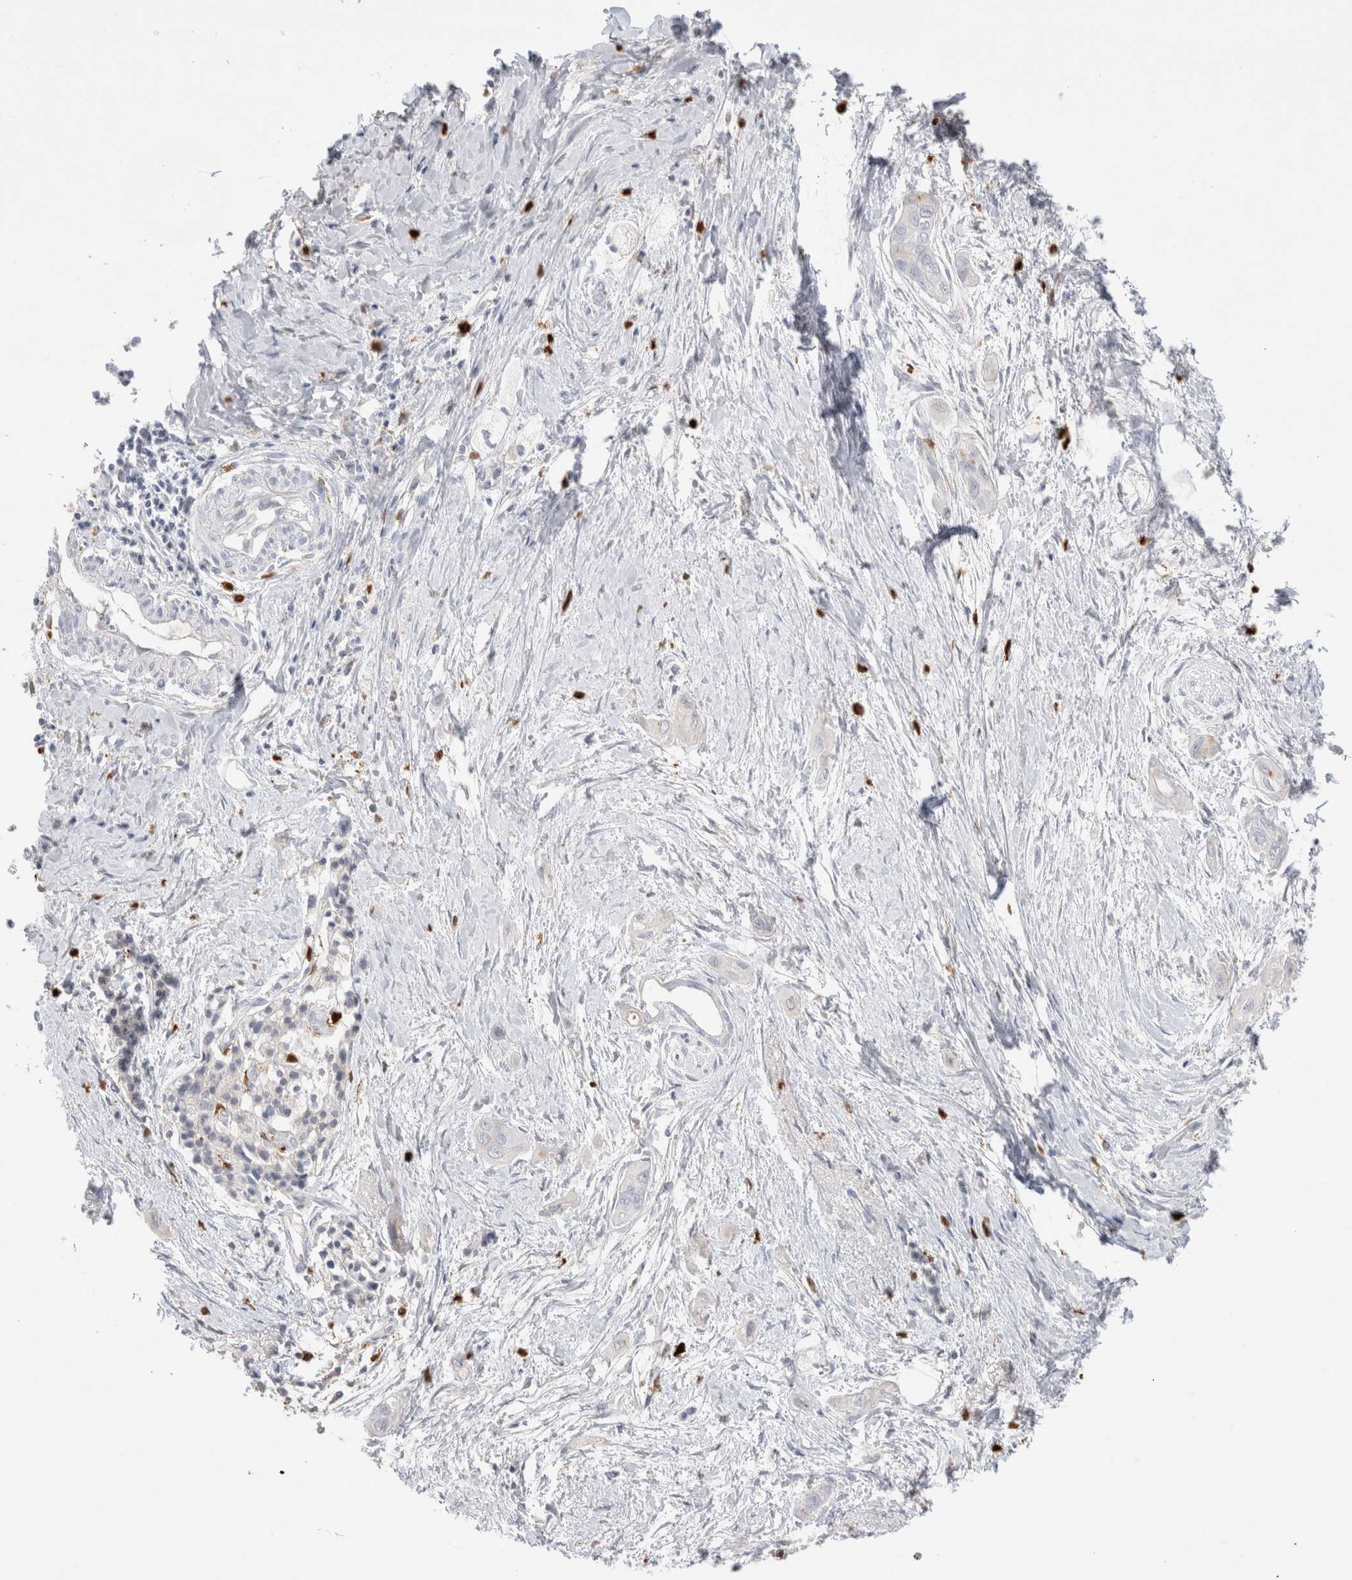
{"staining": {"intensity": "negative", "quantity": "none", "location": "none"}, "tissue": "pancreatic cancer", "cell_type": "Tumor cells", "image_type": "cancer", "snomed": [{"axis": "morphology", "description": "Adenocarcinoma, NOS"}, {"axis": "topography", "description": "Pancreas"}], "caption": "Protein analysis of pancreatic adenocarcinoma demonstrates no significant staining in tumor cells. (Immunohistochemistry (ihc), brightfield microscopy, high magnification).", "gene": "HPGDS", "patient": {"sex": "male", "age": 59}}